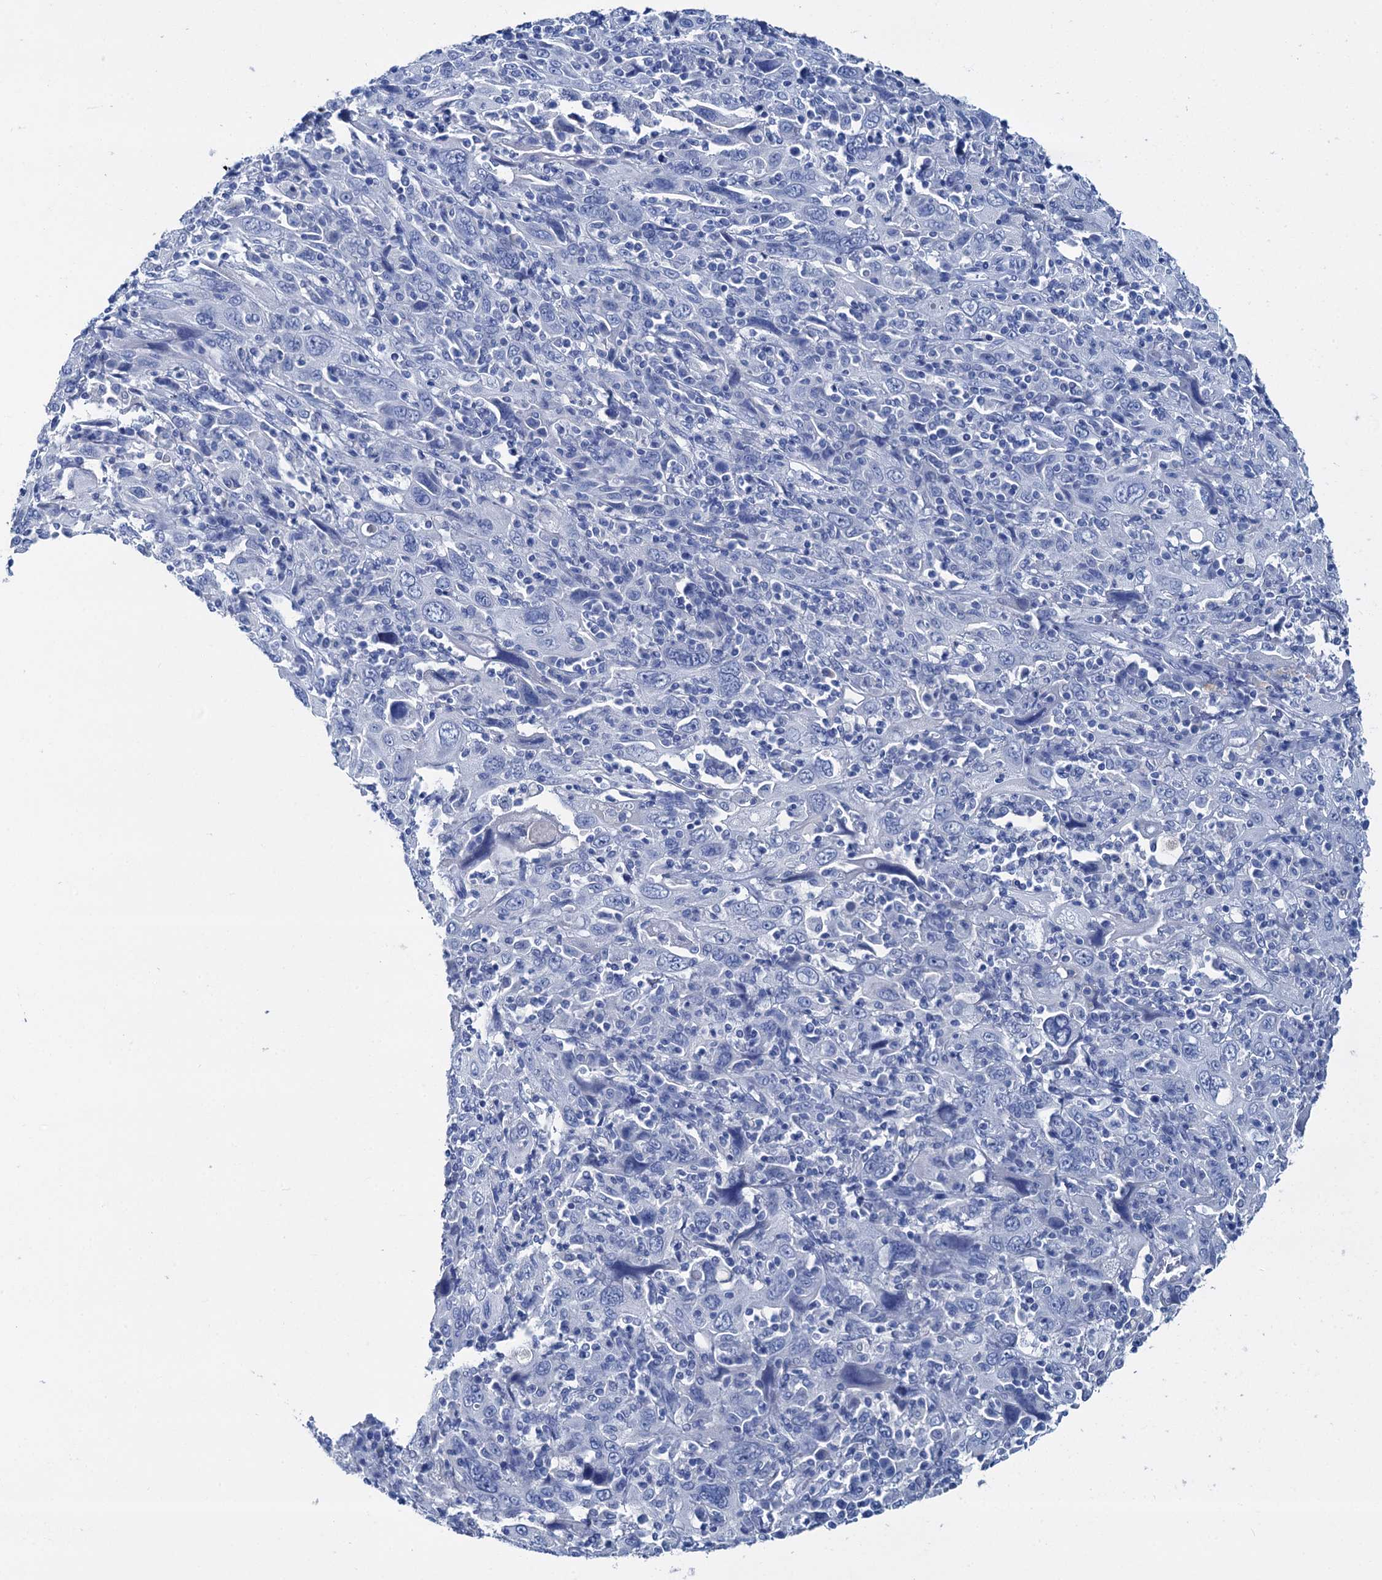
{"staining": {"intensity": "negative", "quantity": "none", "location": "none"}, "tissue": "cervical cancer", "cell_type": "Tumor cells", "image_type": "cancer", "snomed": [{"axis": "morphology", "description": "Squamous cell carcinoma, NOS"}, {"axis": "topography", "description": "Cervix"}], "caption": "High power microscopy image of an IHC image of squamous cell carcinoma (cervical), revealing no significant staining in tumor cells.", "gene": "BRINP1", "patient": {"sex": "female", "age": 46}}